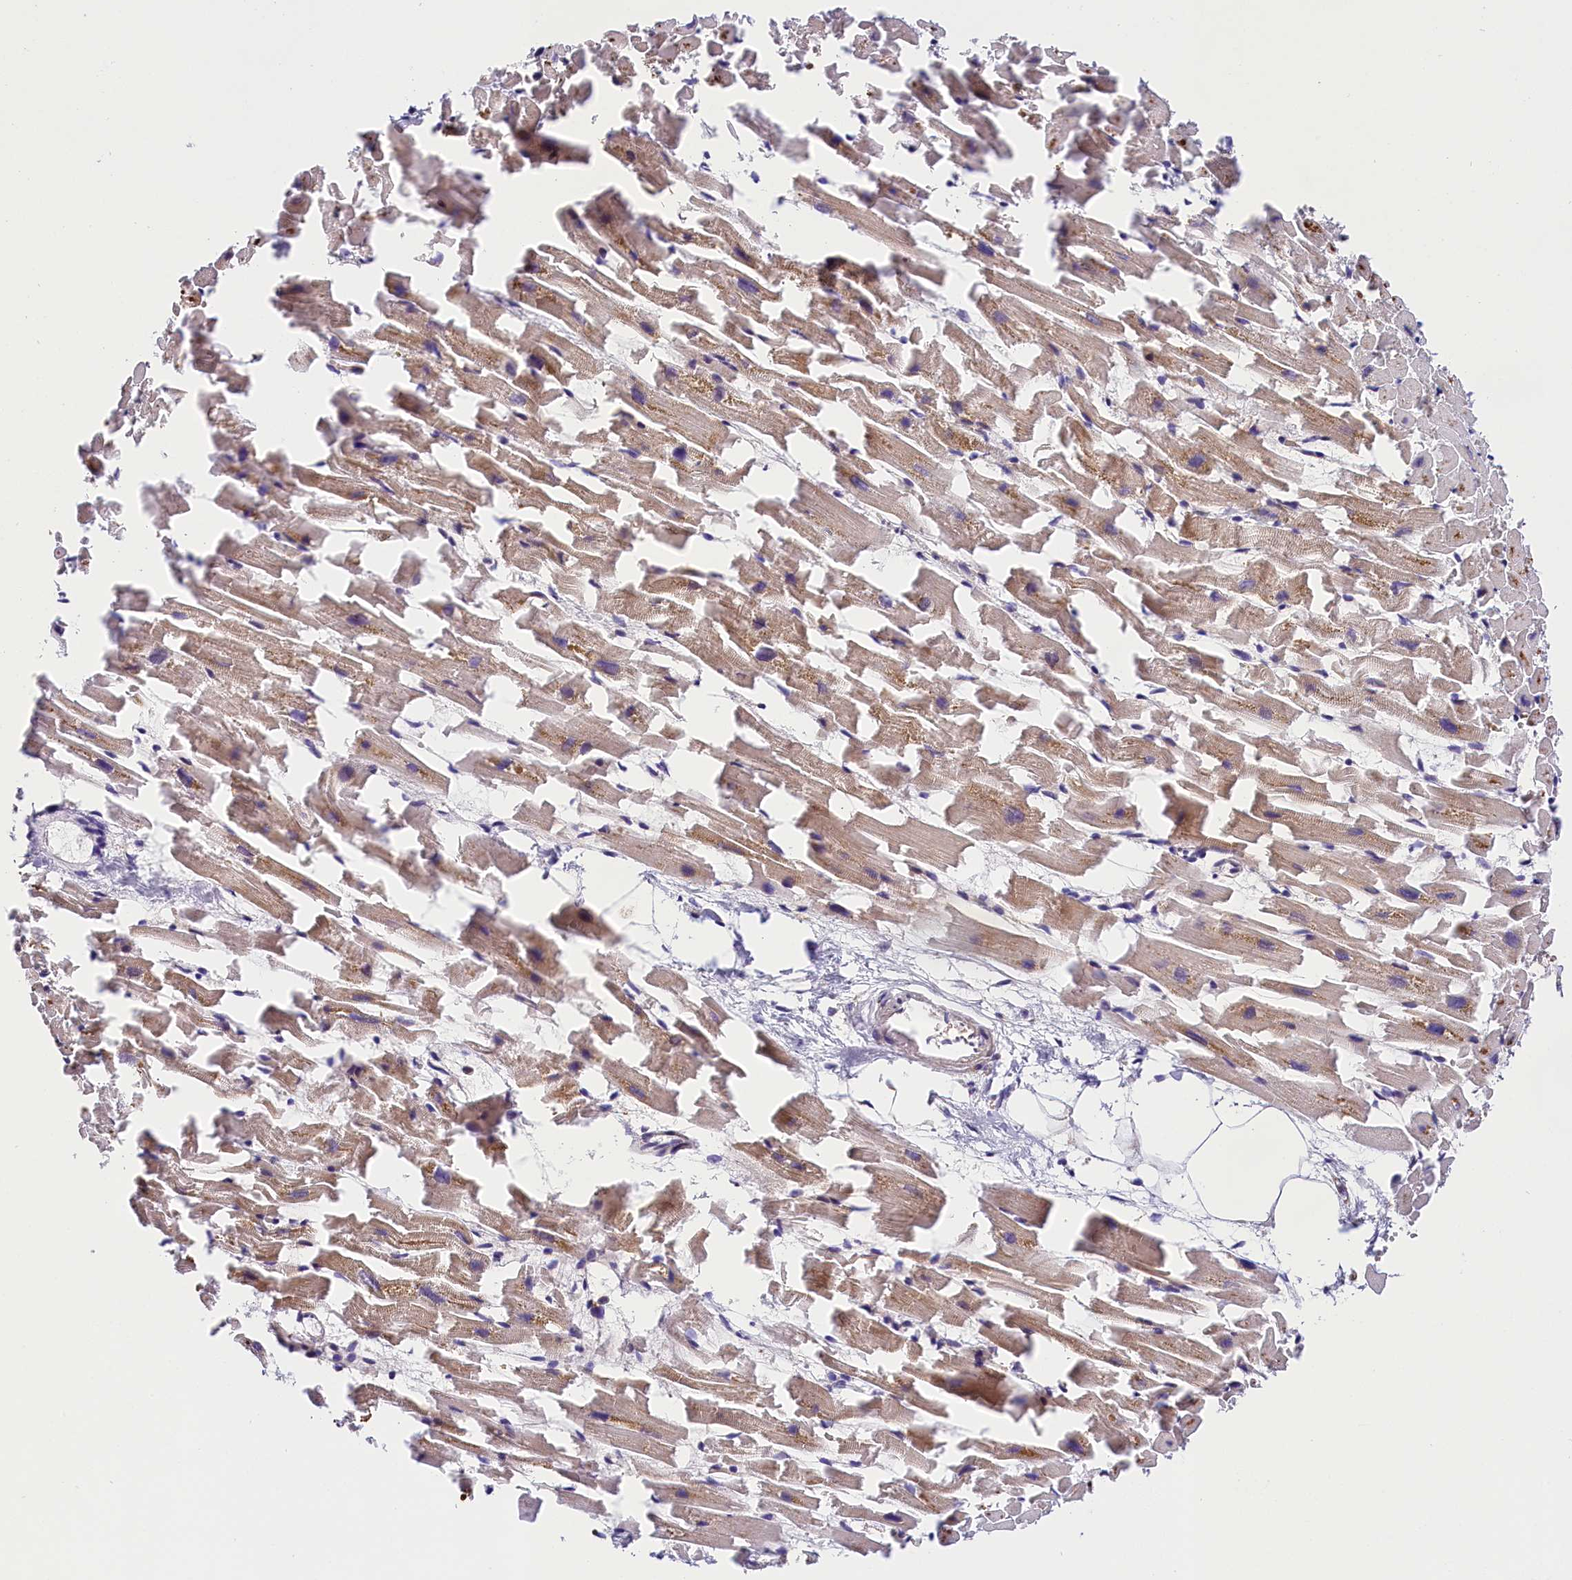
{"staining": {"intensity": "moderate", "quantity": ">75%", "location": "cytoplasmic/membranous"}, "tissue": "heart muscle", "cell_type": "Cardiomyocytes", "image_type": "normal", "snomed": [{"axis": "morphology", "description": "Normal tissue, NOS"}, {"axis": "topography", "description": "Heart"}], "caption": "There is medium levels of moderate cytoplasmic/membranous staining in cardiomyocytes of benign heart muscle, as demonstrated by immunohistochemical staining (brown color).", "gene": "SPG11", "patient": {"sex": "female", "age": 64}}